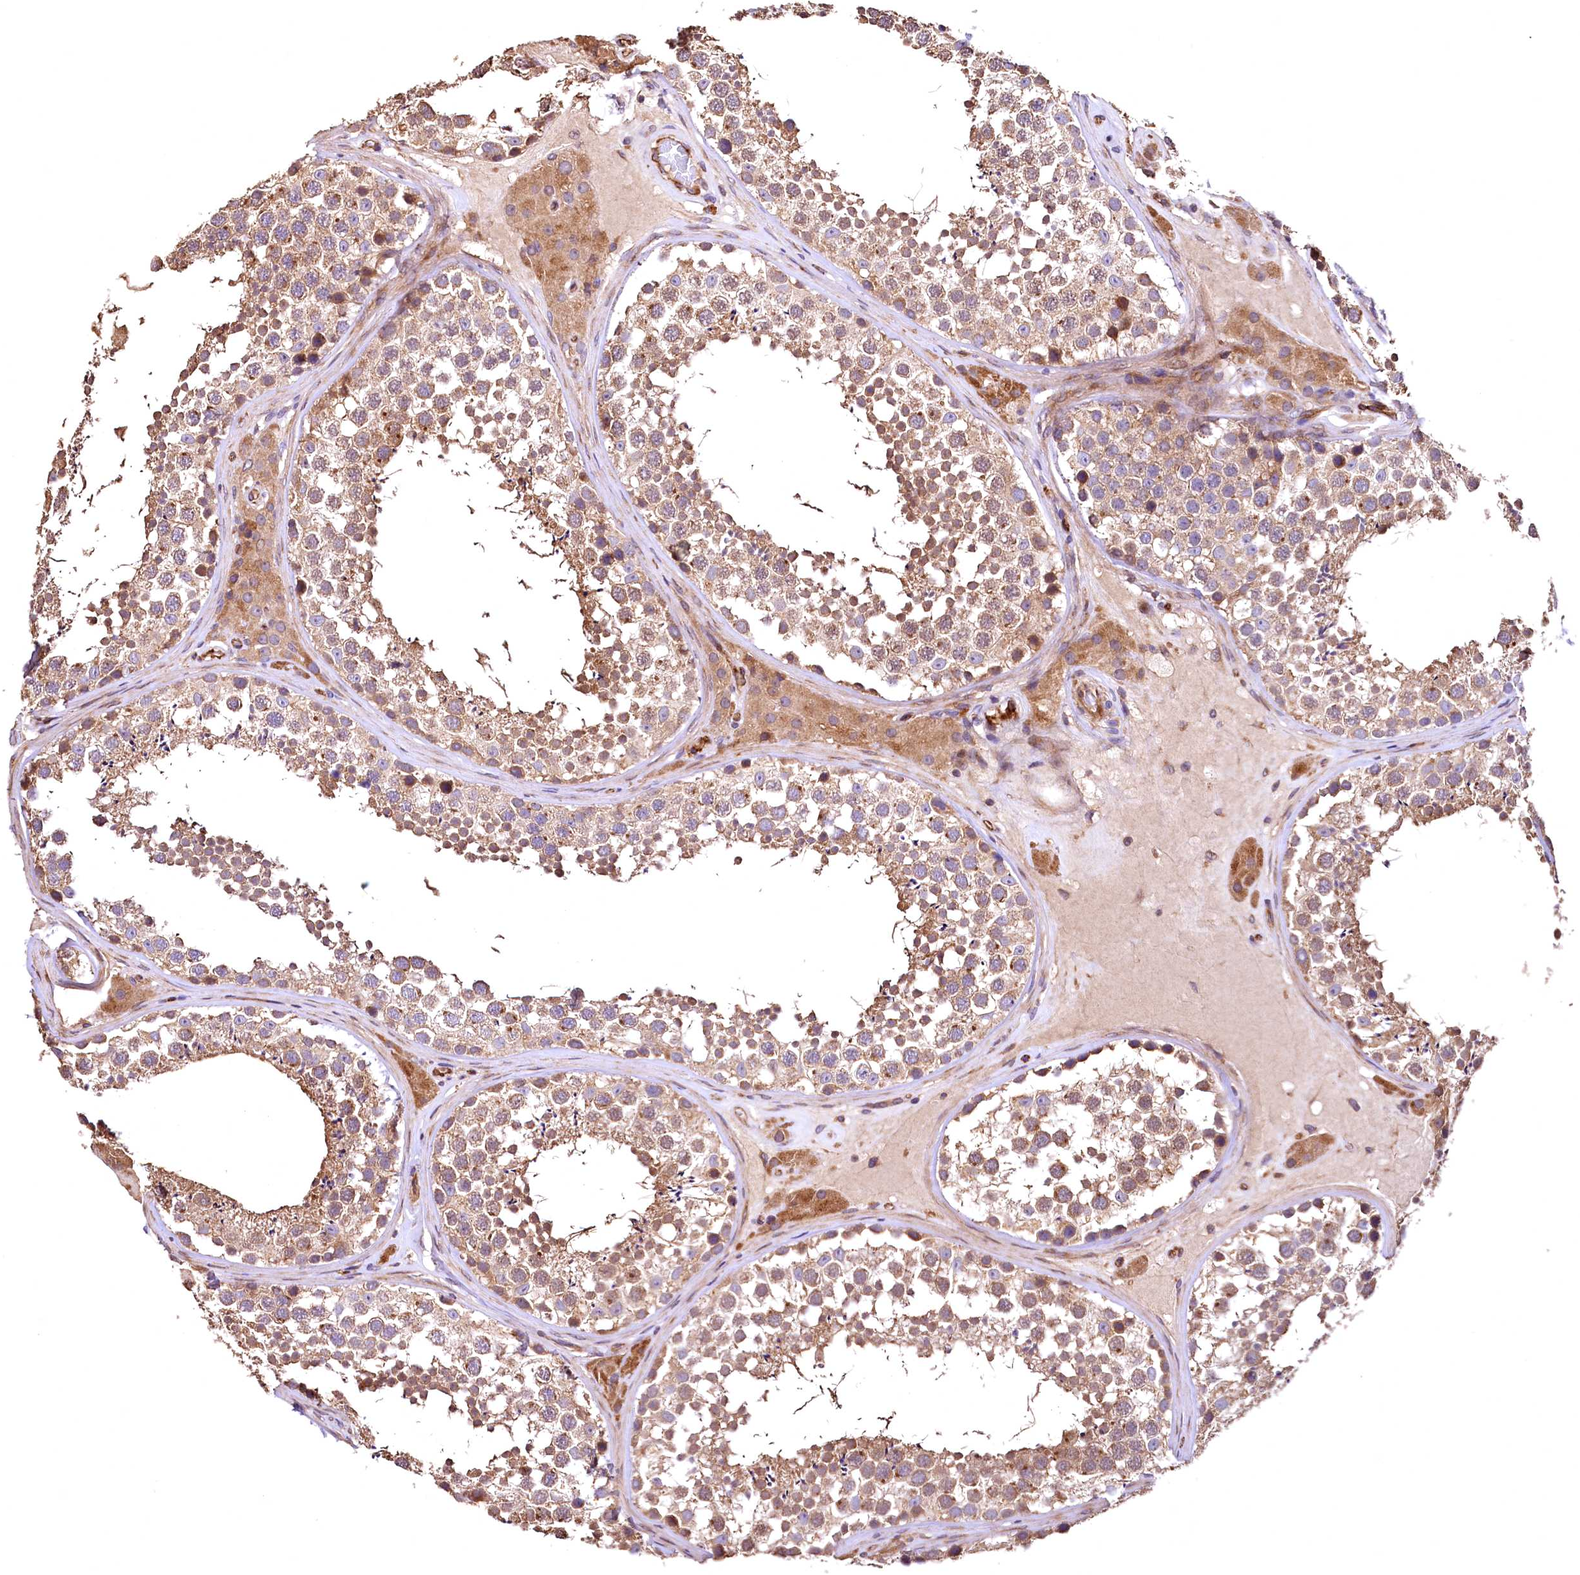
{"staining": {"intensity": "moderate", "quantity": ">75%", "location": "cytoplasmic/membranous"}, "tissue": "testis", "cell_type": "Cells in seminiferous ducts", "image_type": "normal", "snomed": [{"axis": "morphology", "description": "Normal tissue, NOS"}, {"axis": "topography", "description": "Testis"}], "caption": "Immunohistochemistry (IHC) image of benign testis: testis stained using IHC shows medium levels of moderate protein expression localized specifically in the cytoplasmic/membranous of cells in seminiferous ducts, appearing as a cytoplasmic/membranous brown color.", "gene": "RASSF1", "patient": {"sex": "male", "age": 46}}